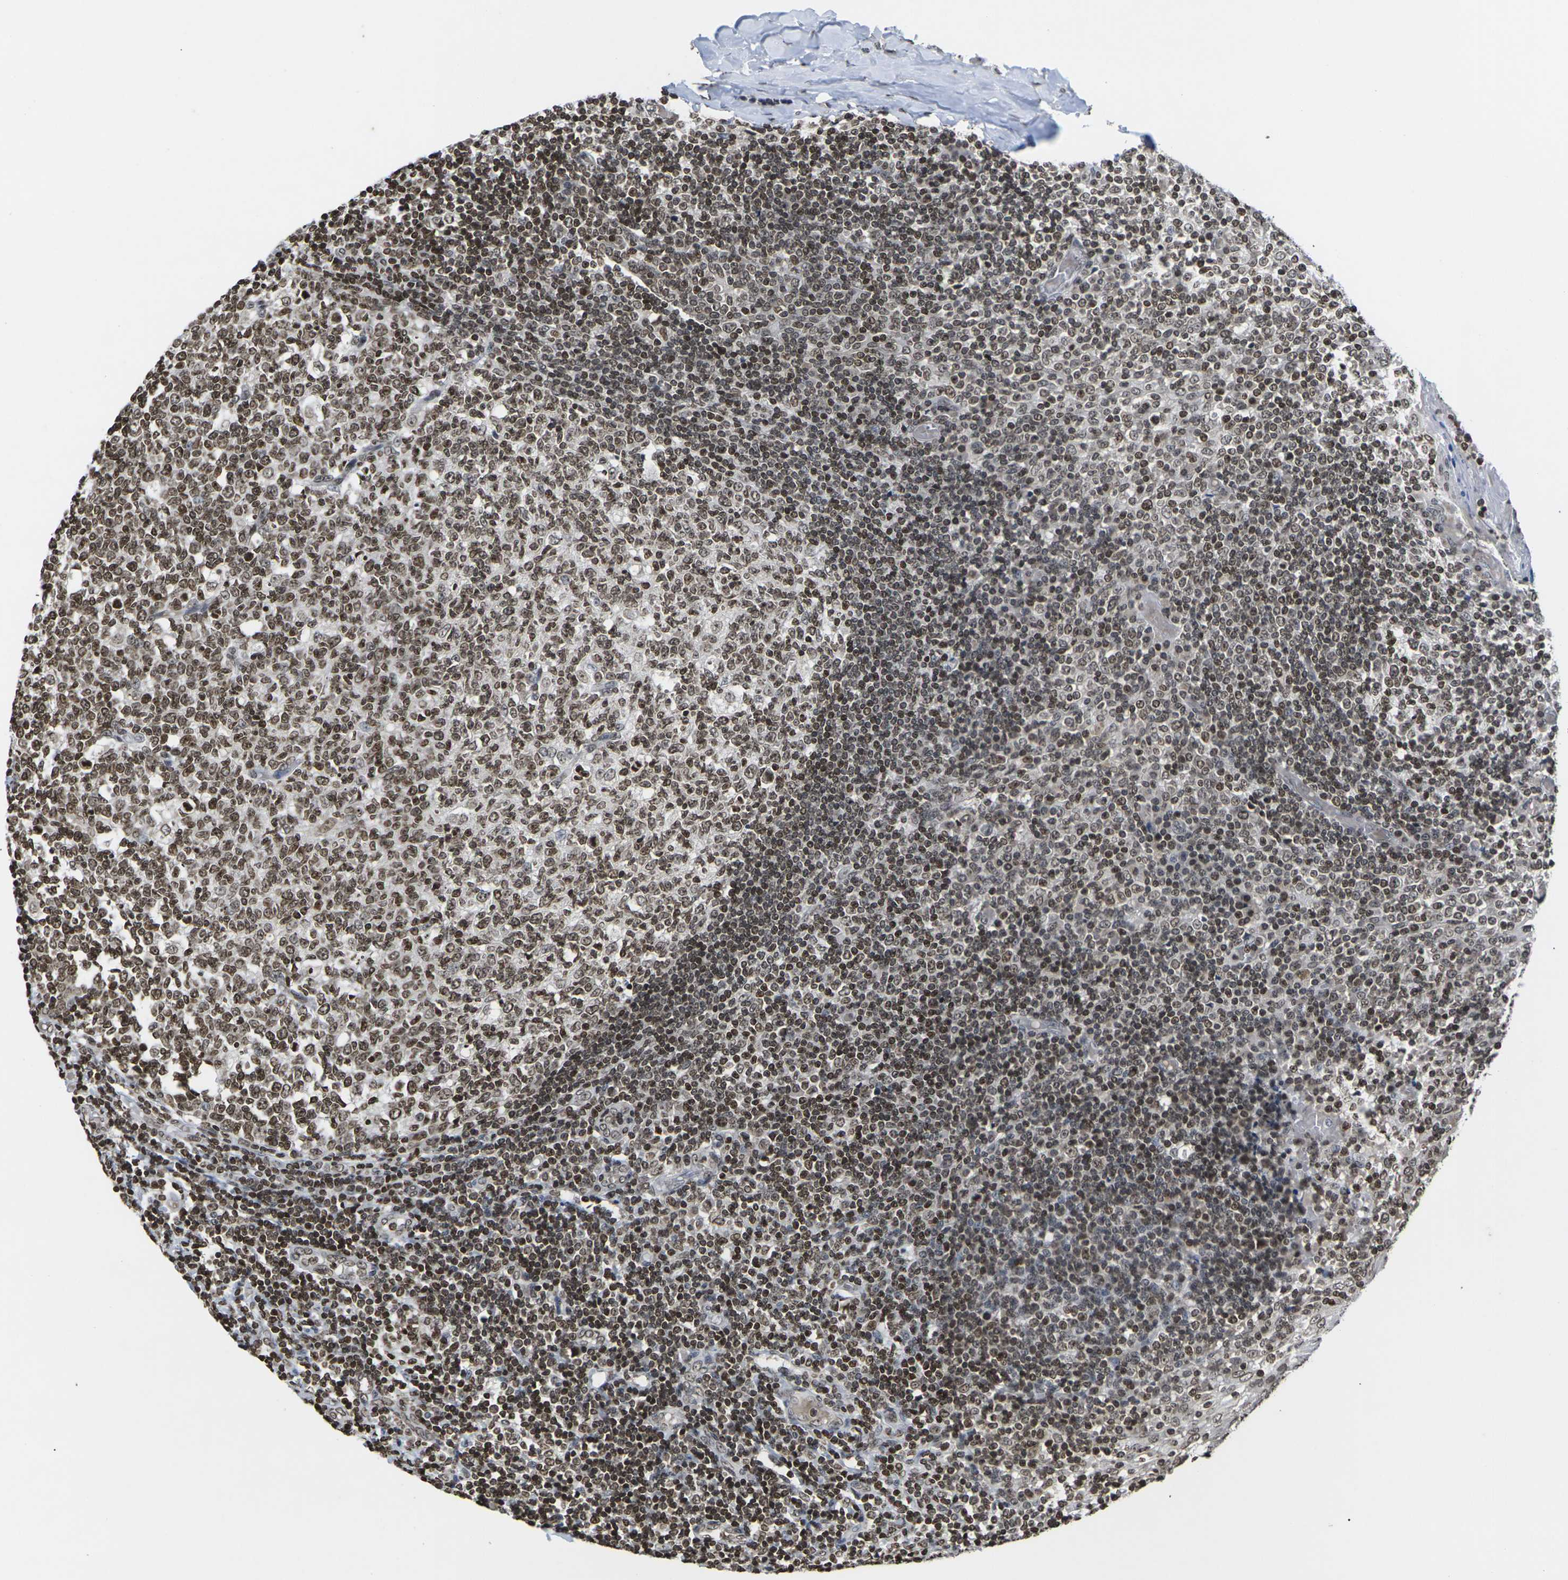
{"staining": {"intensity": "moderate", "quantity": ">75%", "location": "nuclear"}, "tissue": "tonsil", "cell_type": "Germinal center cells", "image_type": "normal", "snomed": [{"axis": "morphology", "description": "Normal tissue, NOS"}, {"axis": "topography", "description": "Tonsil"}], "caption": "The photomicrograph exhibits immunohistochemical staining of unremarkable tonsil. There is moderate nuclear expression is present in about >75% of germinal center cells. Using DAB (brown) and hematoxylin (blue) stains, captured at high magnification using brightfield microscopy.", "gene": "ETV5", "patient": {"sex": "female", "age": 19}}